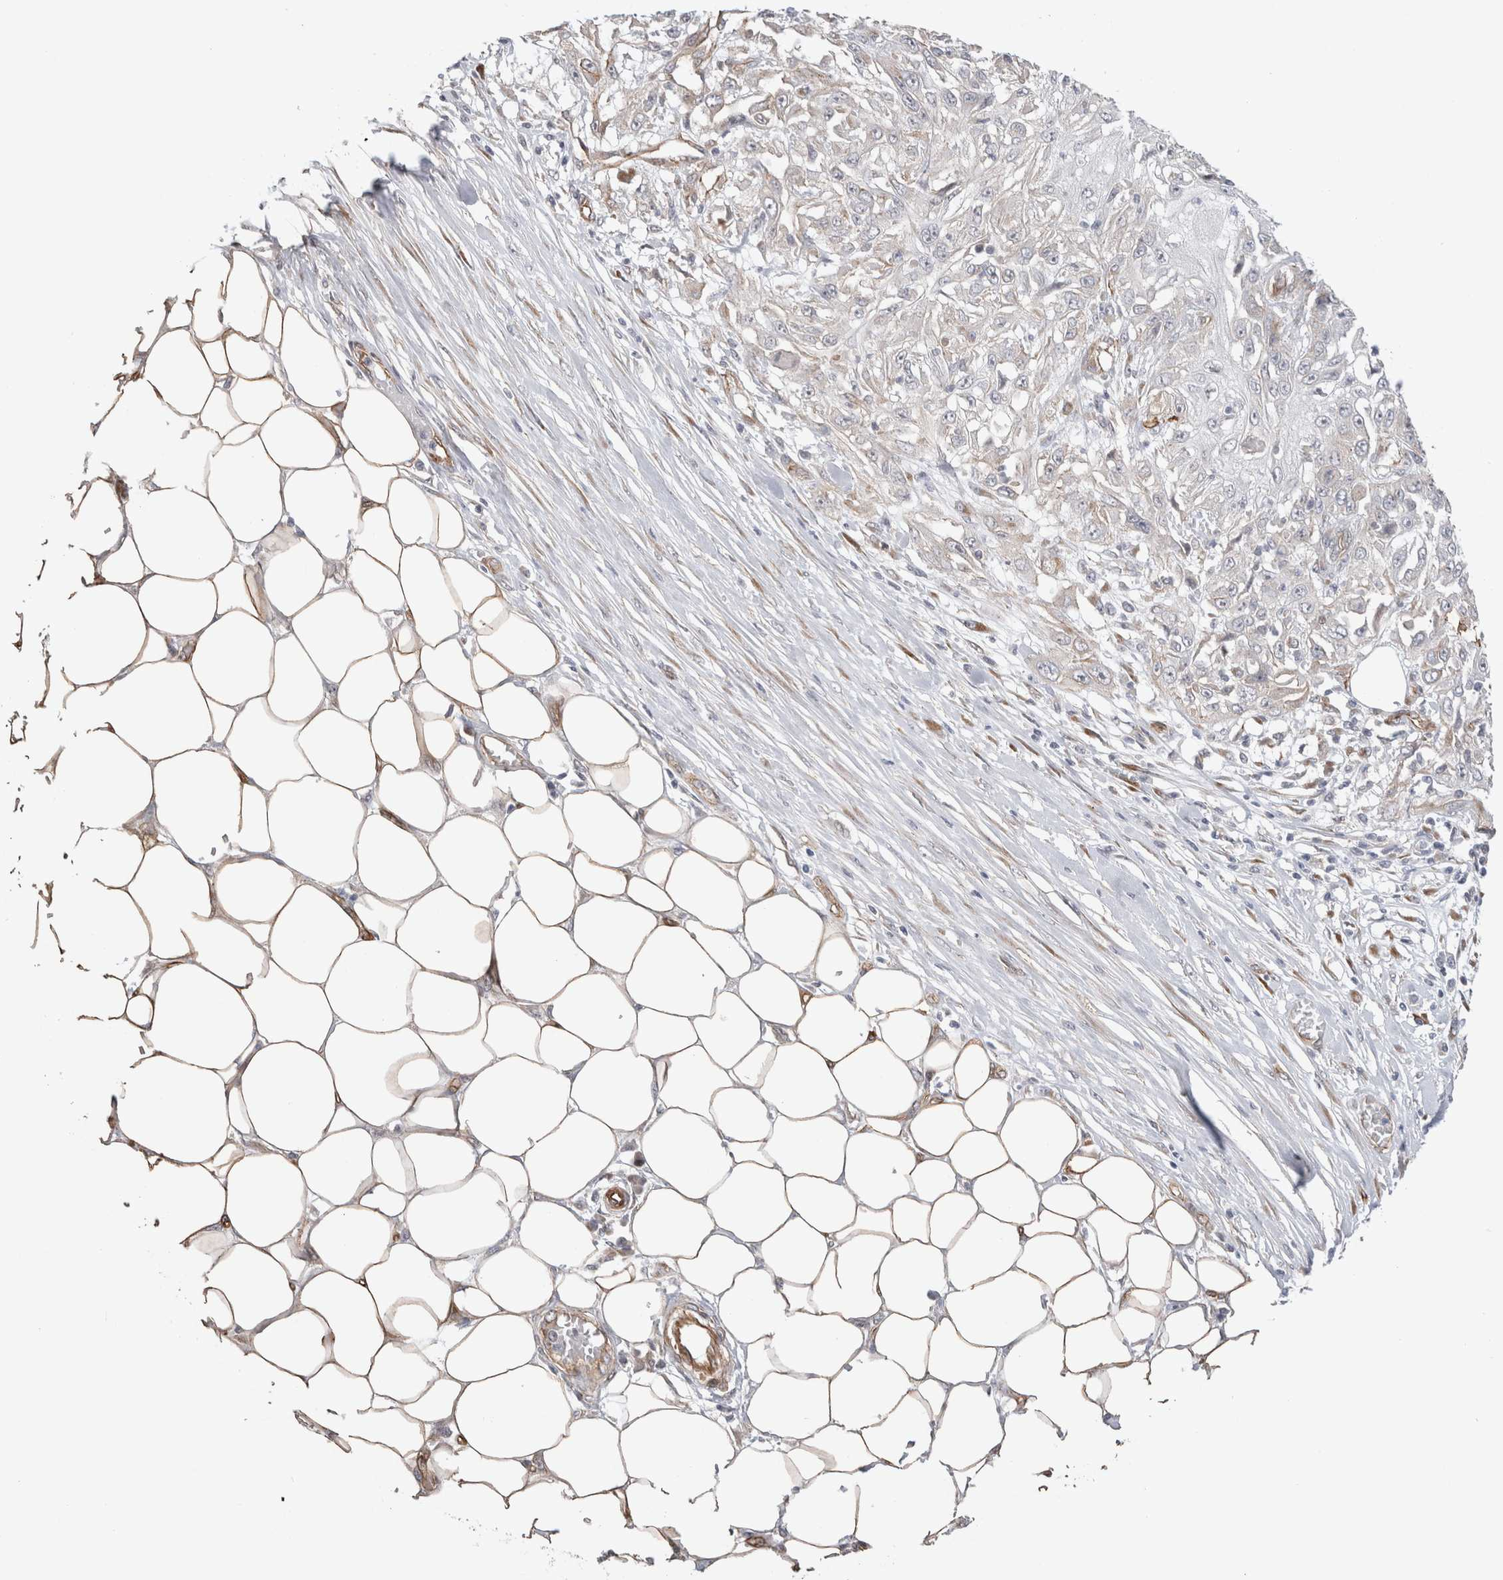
{"staining": {"intensity": "weak", "quantity": "<25%", "location": "cytoplasmic/membranous"}, "tissue": "skin cancer", "cell_type": "Tumor cells", "image_type": "cancer", "snomed": [{"axis": "morphology", "description": "Squamous cell carcinoma, NOS"}, {"axis": "morphology", "description": "Squamous cell carcinoma, metastatic, NOS"}, {"axis": "topography", "description": "Skin"}, {"axis": "topography", "description": "Lymph node"}], "caption": "High power microscopy micrograph of an immunohistochemistry (IHC) image of skin squamous cell carcinoma, revealing no significant positivity in tumor cells.", "gene": "CAAP1", "patient": {"sex": "male", "age": 75}}